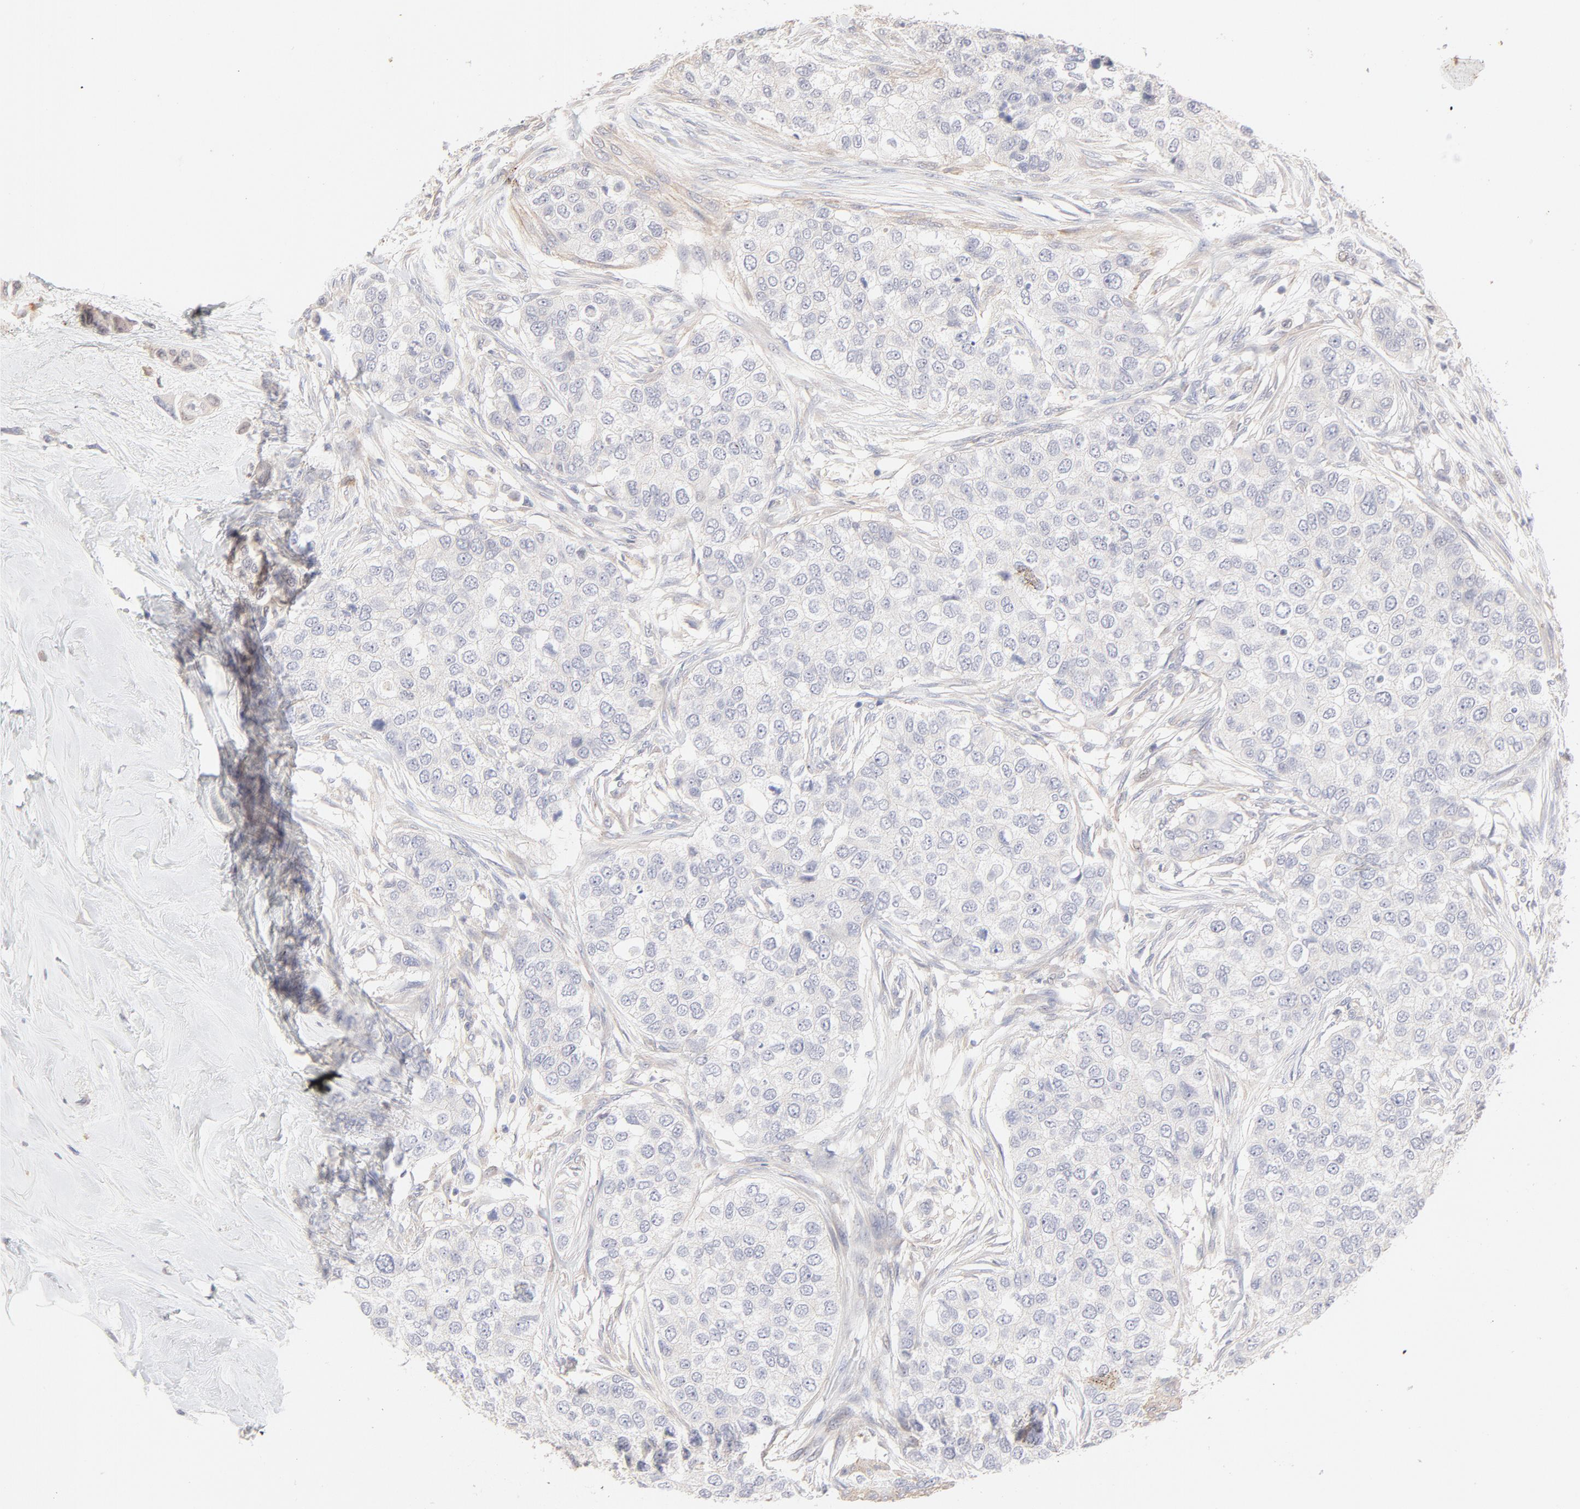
{"staining": {"intensity": "negative", "quantity": "none", "location": "none"}, "tissue": "breast cancer", "cell_type": "Tumor cells", "image_type": "cancer", "snomed": [{"axis": "morphology", "description": "Normal tissue, NOS"}, {"axis": "morphology", "description": "Duct carcinoma"}, {"axis": "topography", "description": "Breast"}], "caption": "Immunohistochemistry (IHC) image of neoplastic tissue: breast cancer stained with DAB displays no significant protein expression in tumor cells.", "gene": "ELF3", "patient": {"sex": "female", "age": 49}}